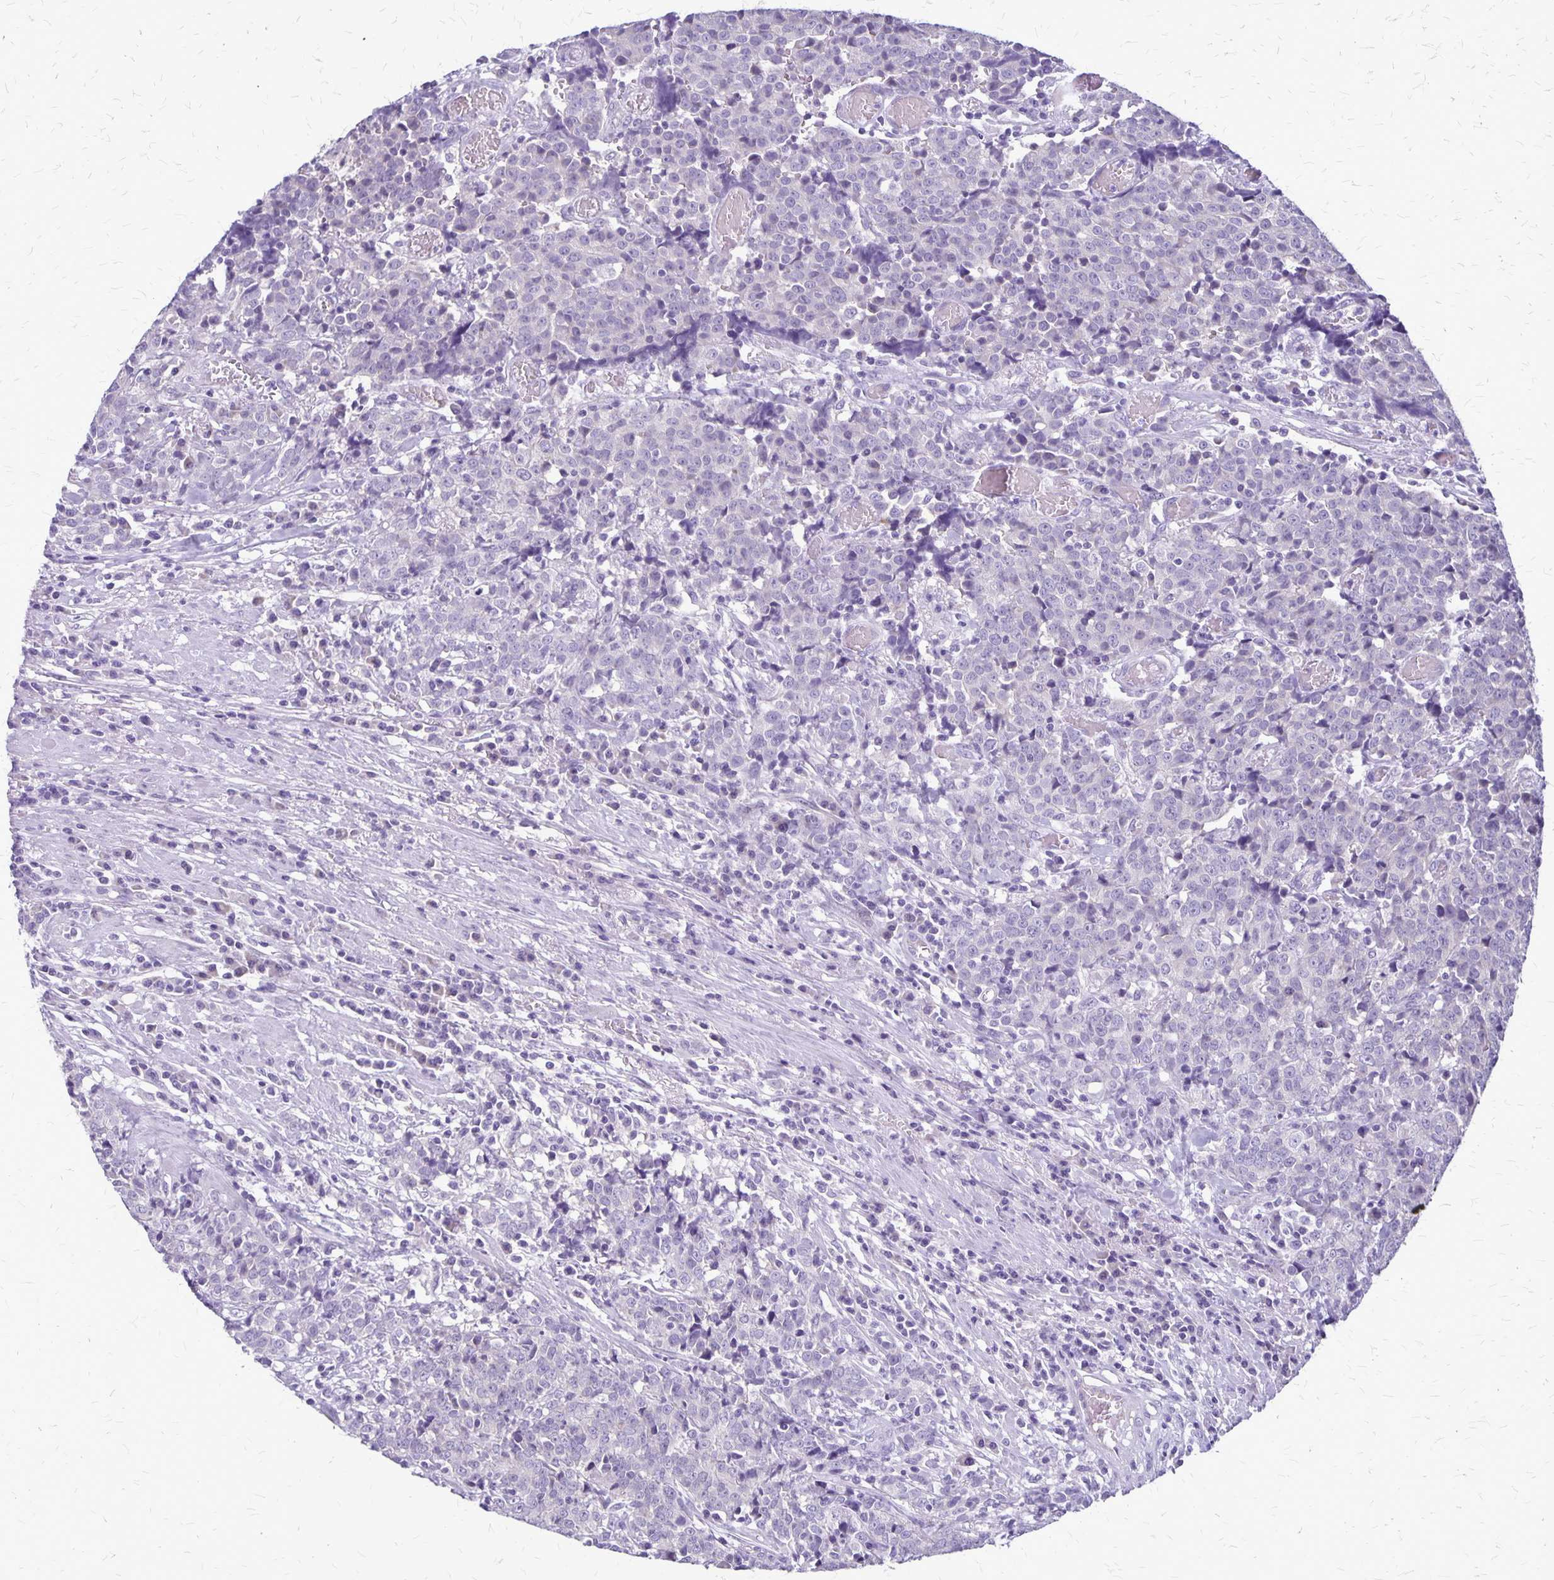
{"staining": {"intensity": "negative", "quantity": "none", "location": "none"}, "tissue": "prostate cancer", "cell_type": "Tumor cells", "image_type": "cancer", "snomed": [{"axis": "morphology", "description": "Adenocarcinoma, High grade"}, {"axis": "topography", "description": "Prostate and seminal vesicle, NOS"}], "caption": "Immunohistochemistry (IHC) micrograph of neoplastic tissue: human prostate adenocarcinoma (high-grade) stained with DAB (3,3'-diaminobenzidine) demonstrates no significant protein expression in tumor cells. (DAB (3,3'-diaminobenzidine) immunohistochemistry visualized using brightfield microscopy, high magnification).", "gene": "PLXNB3", "patient": {"sex": "male", "age": 60}}